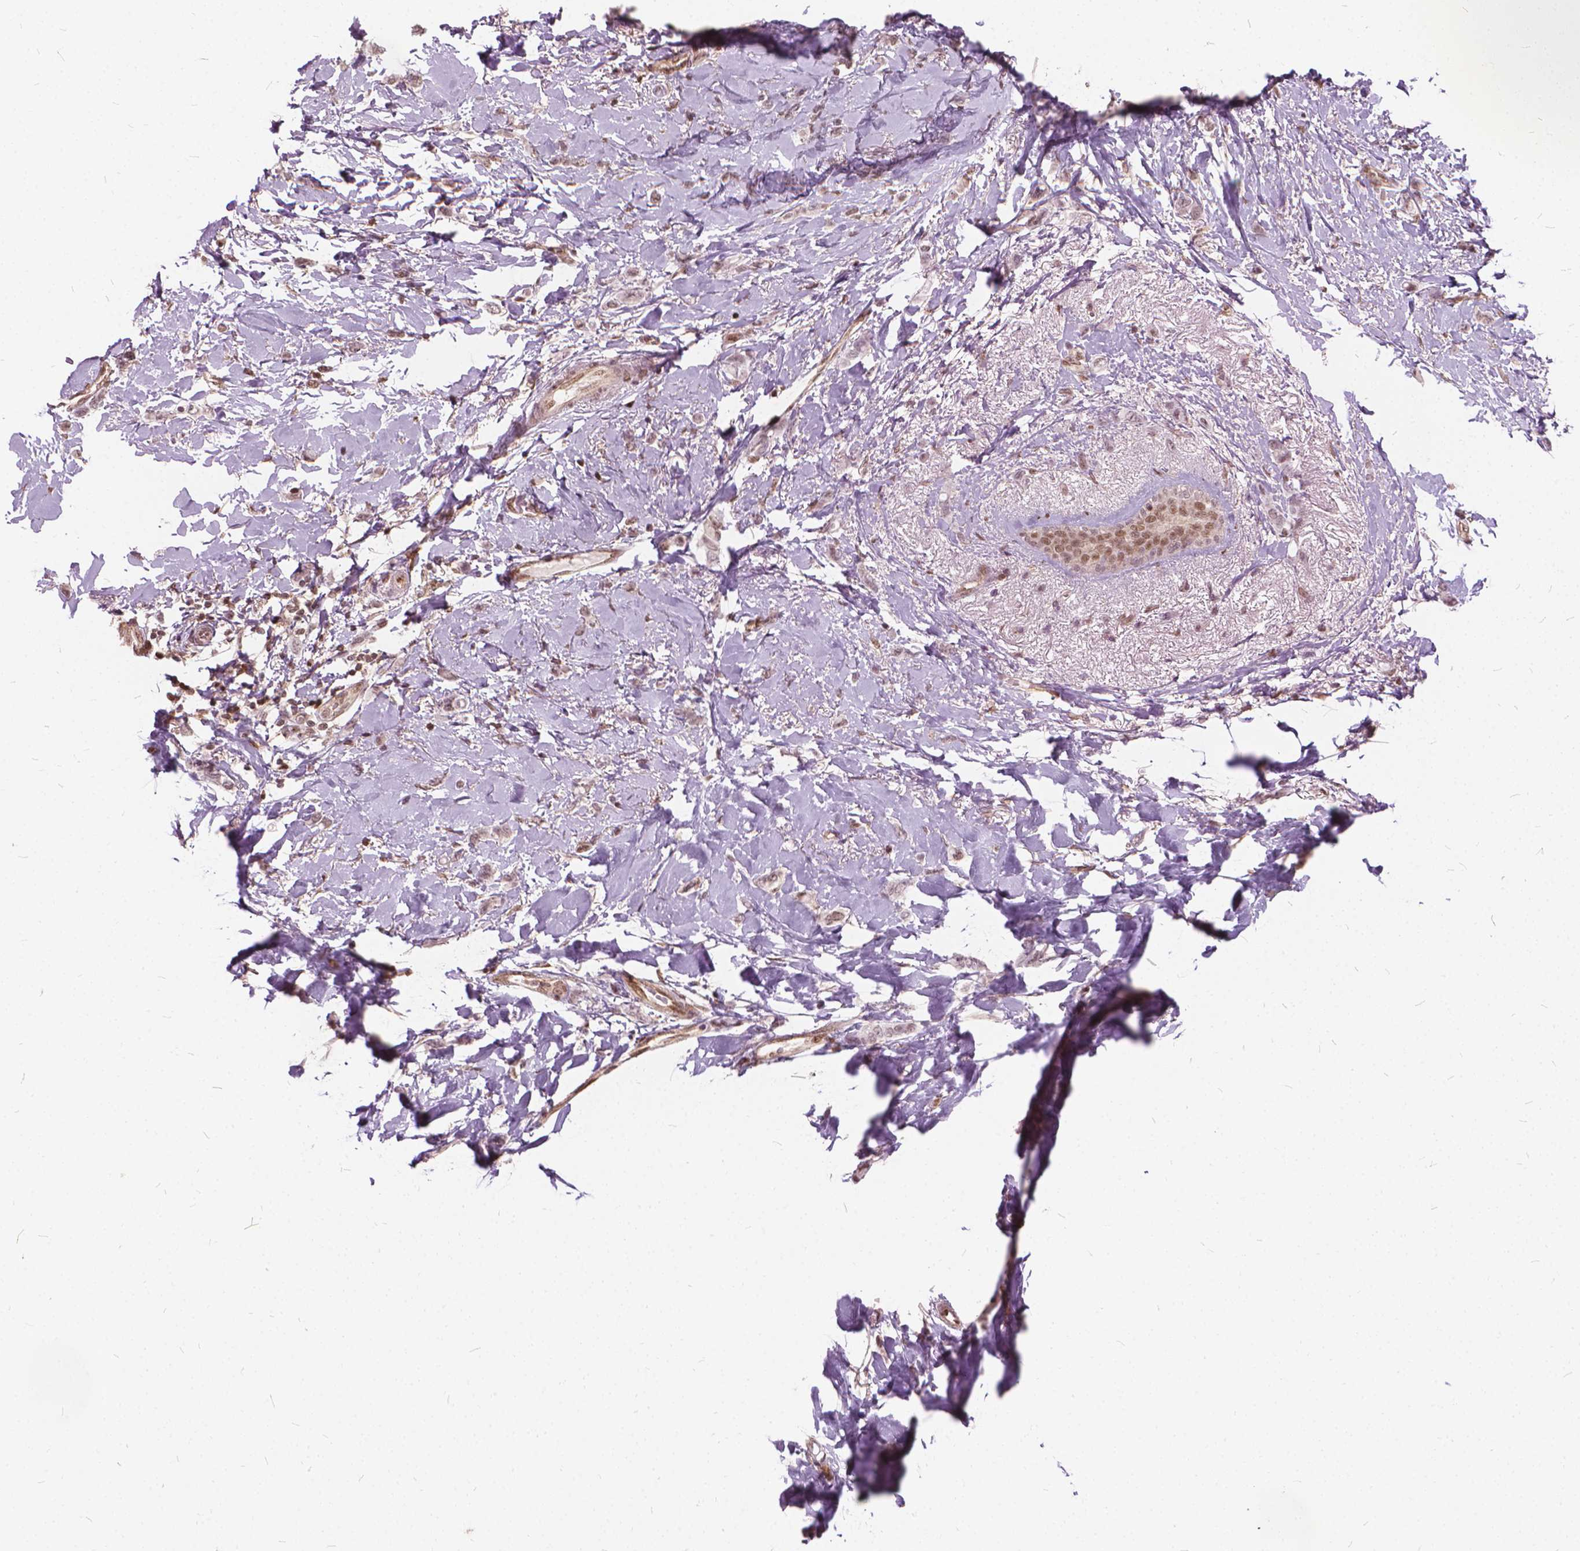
{"staining": {"intensity": "weak", "quantity": ">75%", "location": "nuclear"}, "tissue": "breast cancer", "cell_type": "Tumor cells", "image_type": "cancer", "snomed": [{"axis": "morphology", "description": "Lobular carcinoma"}, {"axis": "topography", "description": "Breast"}], "caption": "Lobular carcinoma (breast) stained for a protein (brown) reveals weak nuclear positive staining in approximately >75% of tumor cells.", "gene": "STAT5B", "patient": {"sex": "female", "age": 66}}